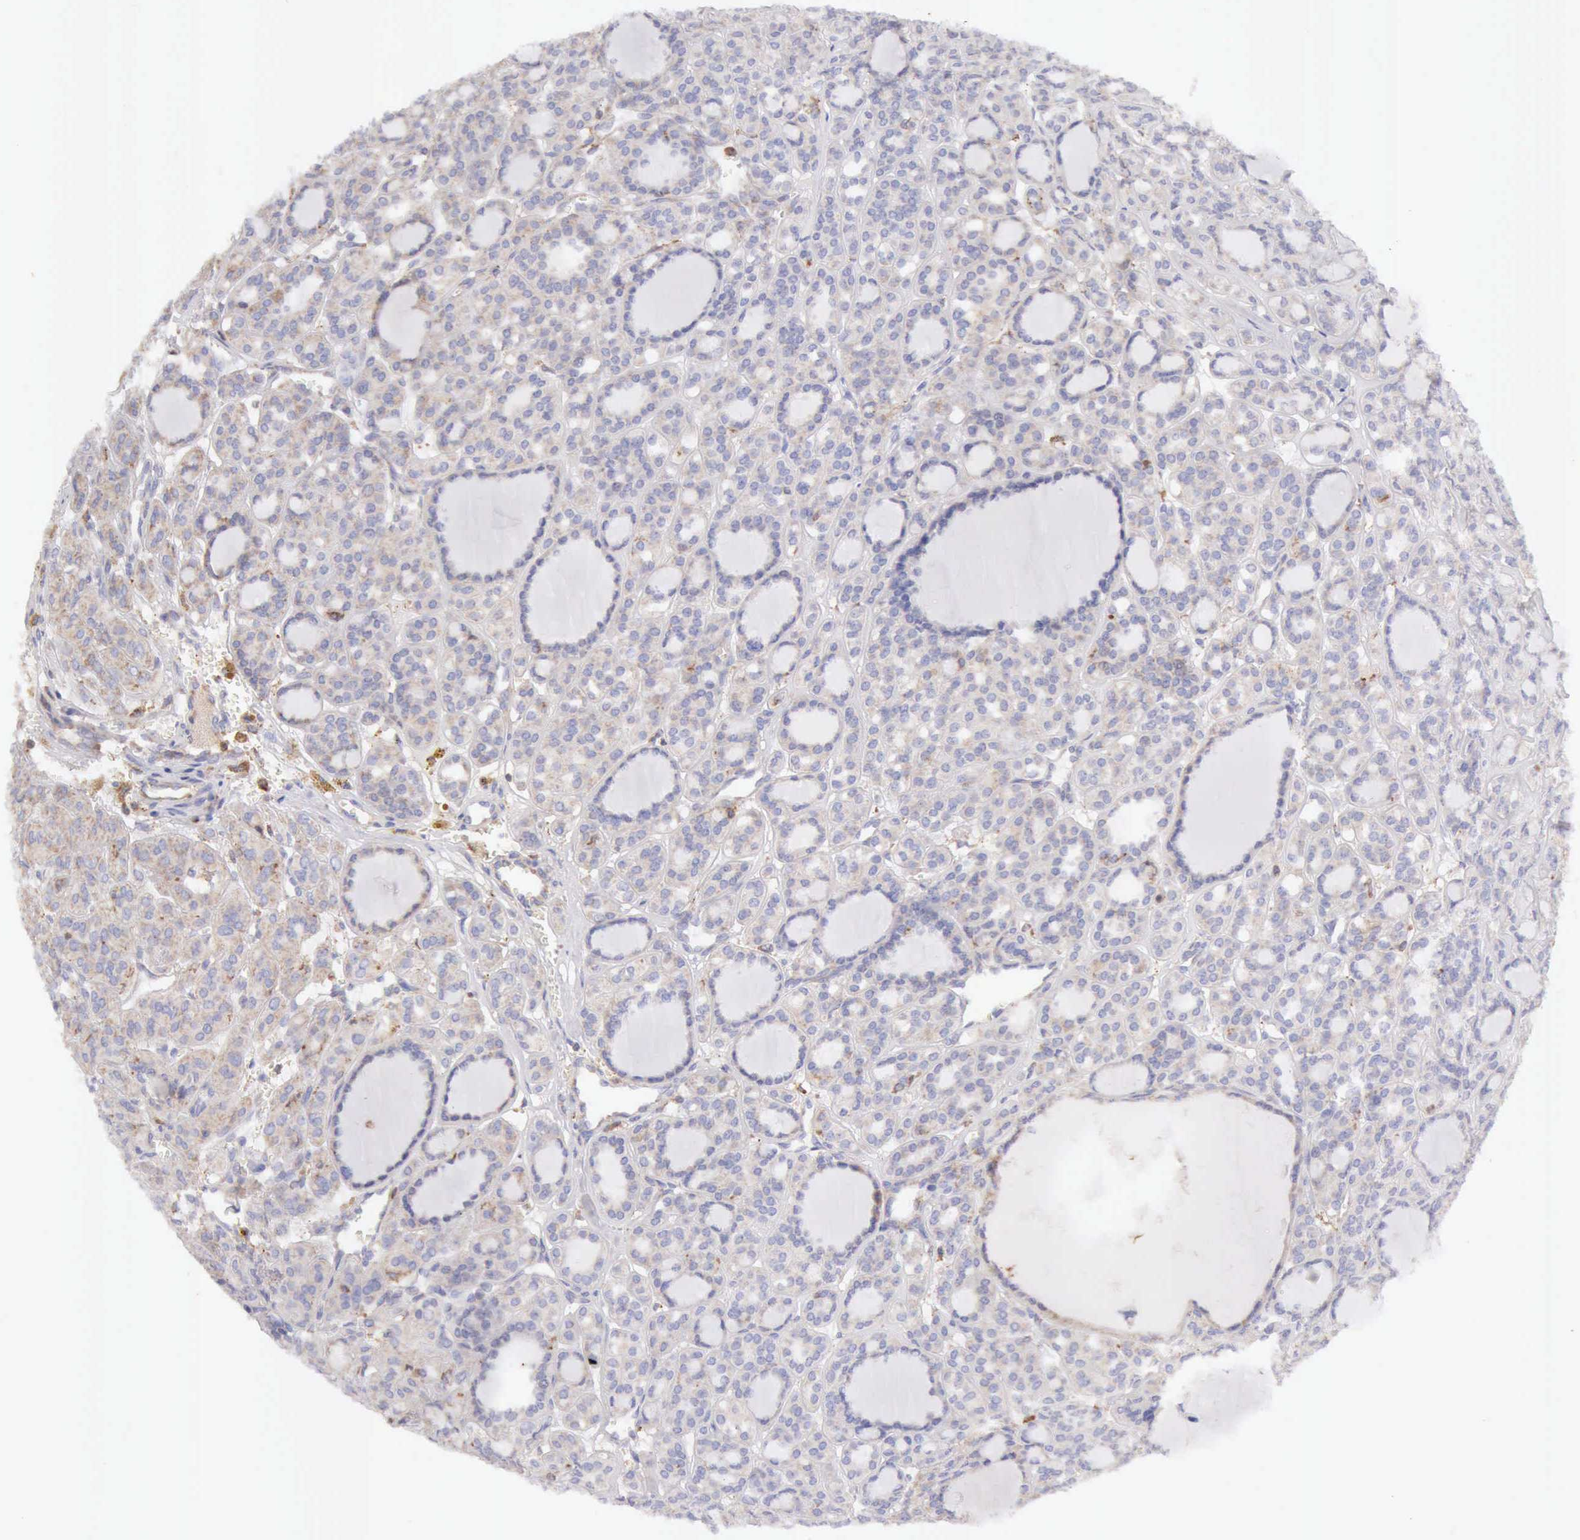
{"staining": {"intensity": "weak", "quantity": "25%-75%", "location": "cytoplasmic/membranous"}, "tissue": "thyroid cancer", "cell_type": "Tumor cells", "image_type": "cancer", "snomed": [{"axis": "morphology", "description": "Follicular adenoma carcinoma, NOS"}, {"axis": "topography", "description": "Thyroid gland"}], "caption": "The histopathology image reveals staining of thyroid cancer (follicular adenoma carcinoma), revealing weak cytoplasmic/membranous protein staining (brown color) within tumor cells. Immunohistochemistry stains the protein in brown and the nuclei are stained blue.", "gene": "ARHGAP4", "patient": {"sex": "female", "age": 71}}